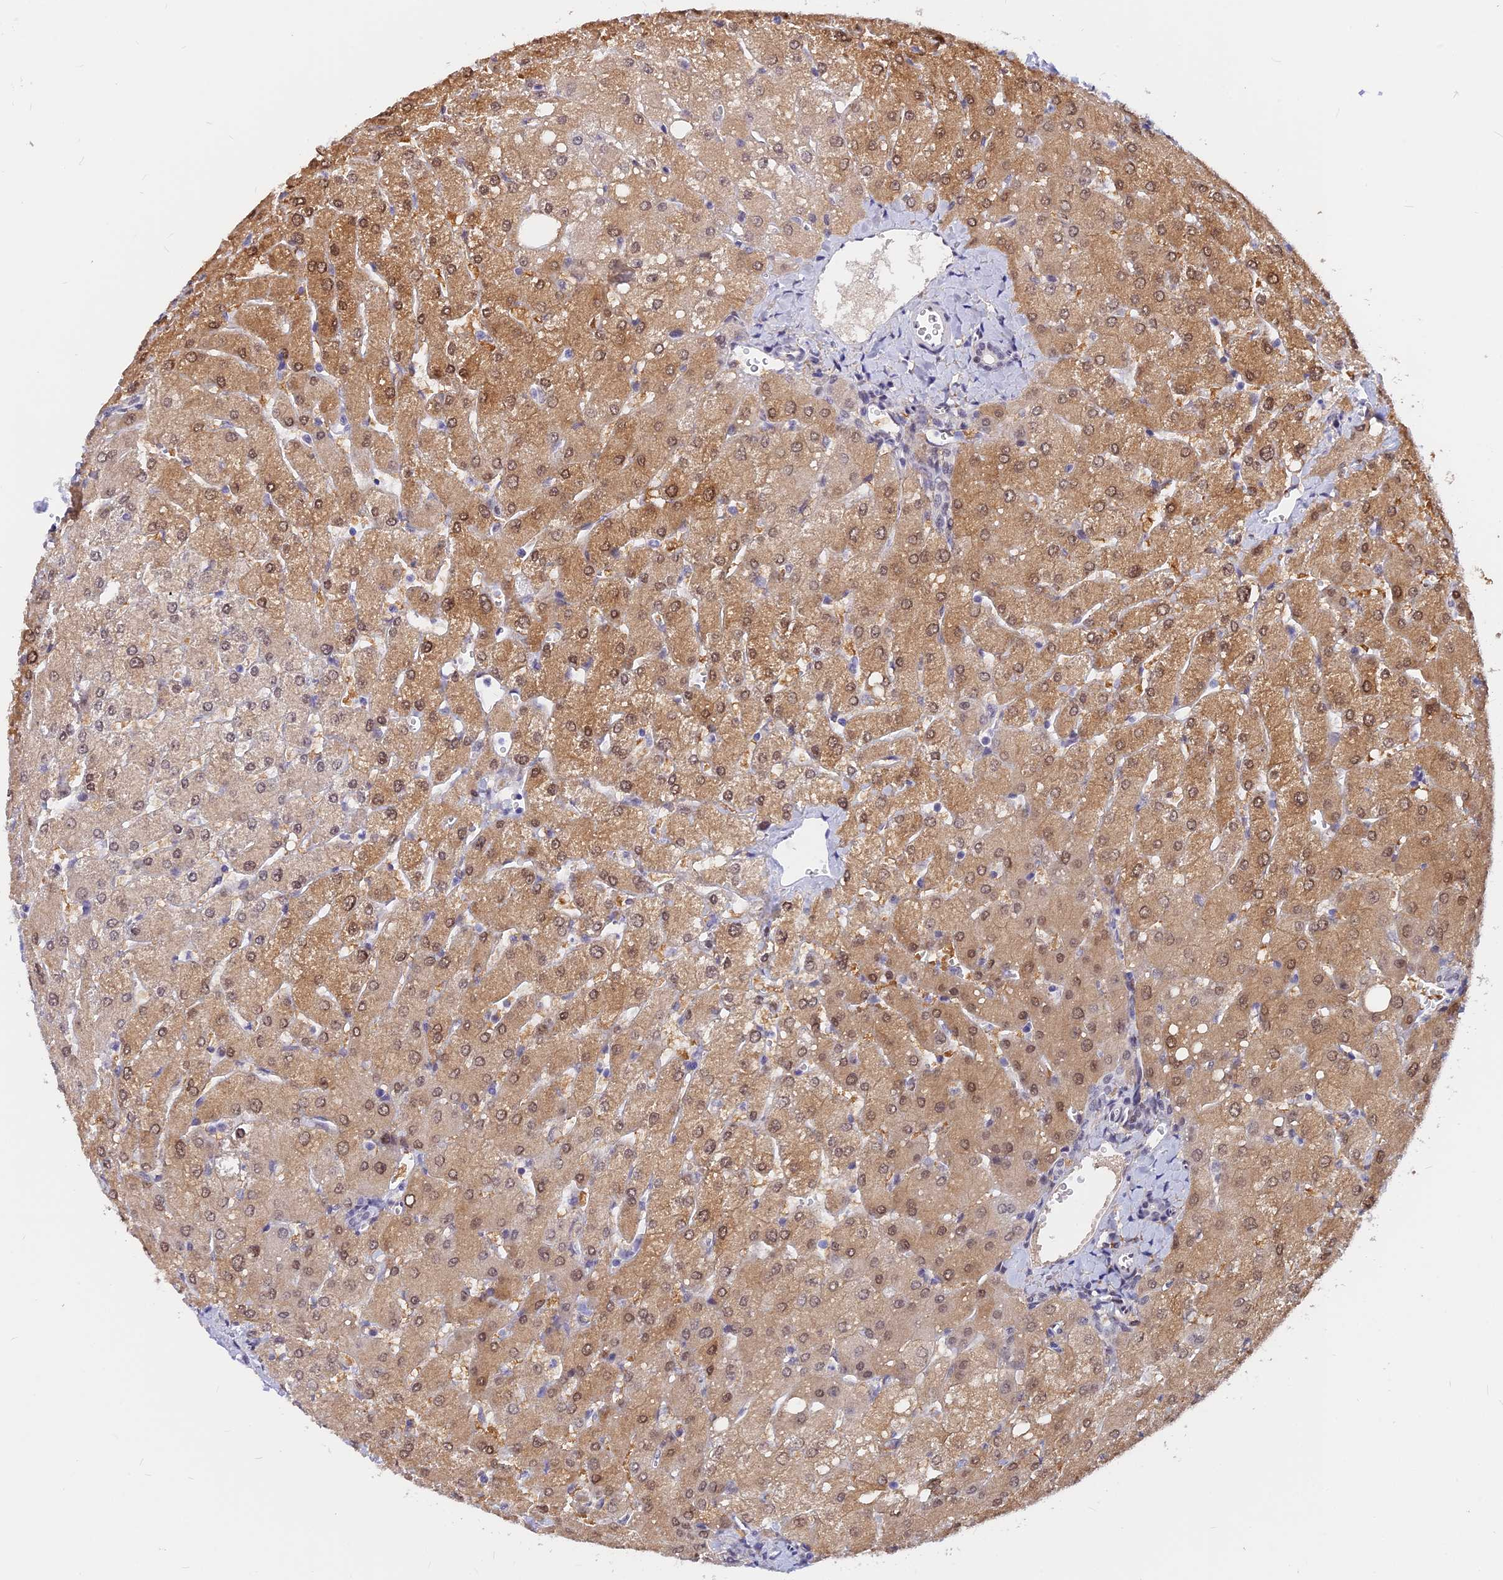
{"staining": {"intensity": "weak", "quantity": "<25%", "location": "nuclear"}, "tissue": "liver", "cell_type": "Cholangiocytes", "image_type": "normal", "snomed": [{"axis": "morphology", "description": "Normal tissue, NOS"}, {"axis": "topography", "description": "Liver"}], "caption": "Immunohistochemistry (IHC) of normal liver exhibits no staining in cholangiocytes. (Stains: DAB (3,3'-diaminobenzidine) IHC with hematoxylin counter stain, Microscopy: brightfield microscopy at high magnification).", "gene": "KCTD13", "patient": {"sex": "male", "age": 55}}